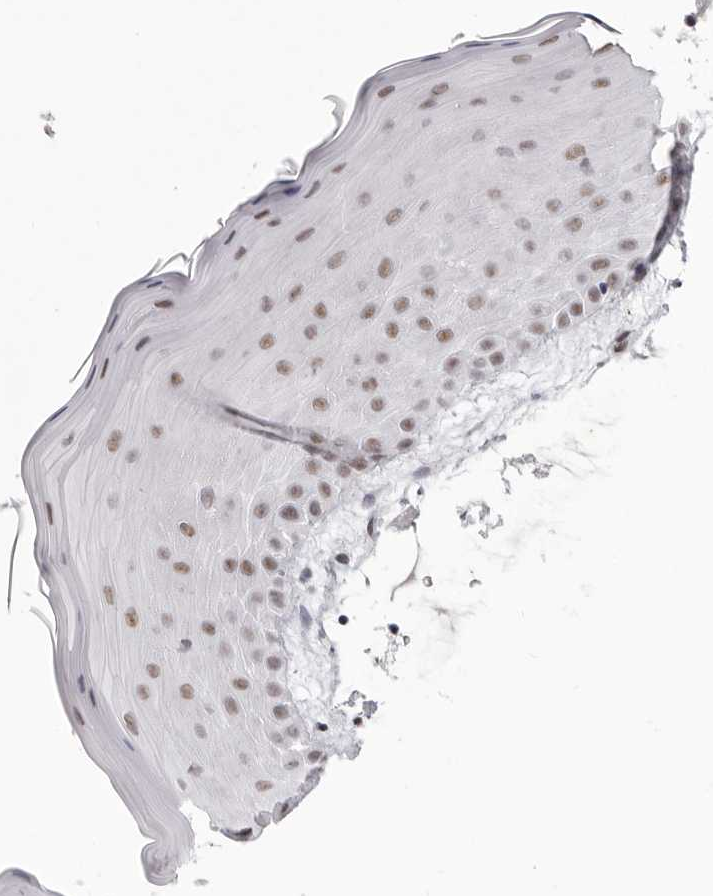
{"staining": {"intensity": "moderate", "quantity": ">75%", "location": "nuclear"}, "tissue": "oral mucosa", "cell_type": "Squamous epithelial cells", "image_type": "normal", "snomed": [{"axis": "morphology", "description": "Normal tissue, NOS"}, {"axis": "topography", "description": "Oral tissue"}], "caption": "Human oral mucosa stained for a protein (brown) displays moderate nuclear positive expression in about >75% of squamous epithelial cells.", "gene": "ZNF326", "patient": {"sex": "male", "age": 13}}